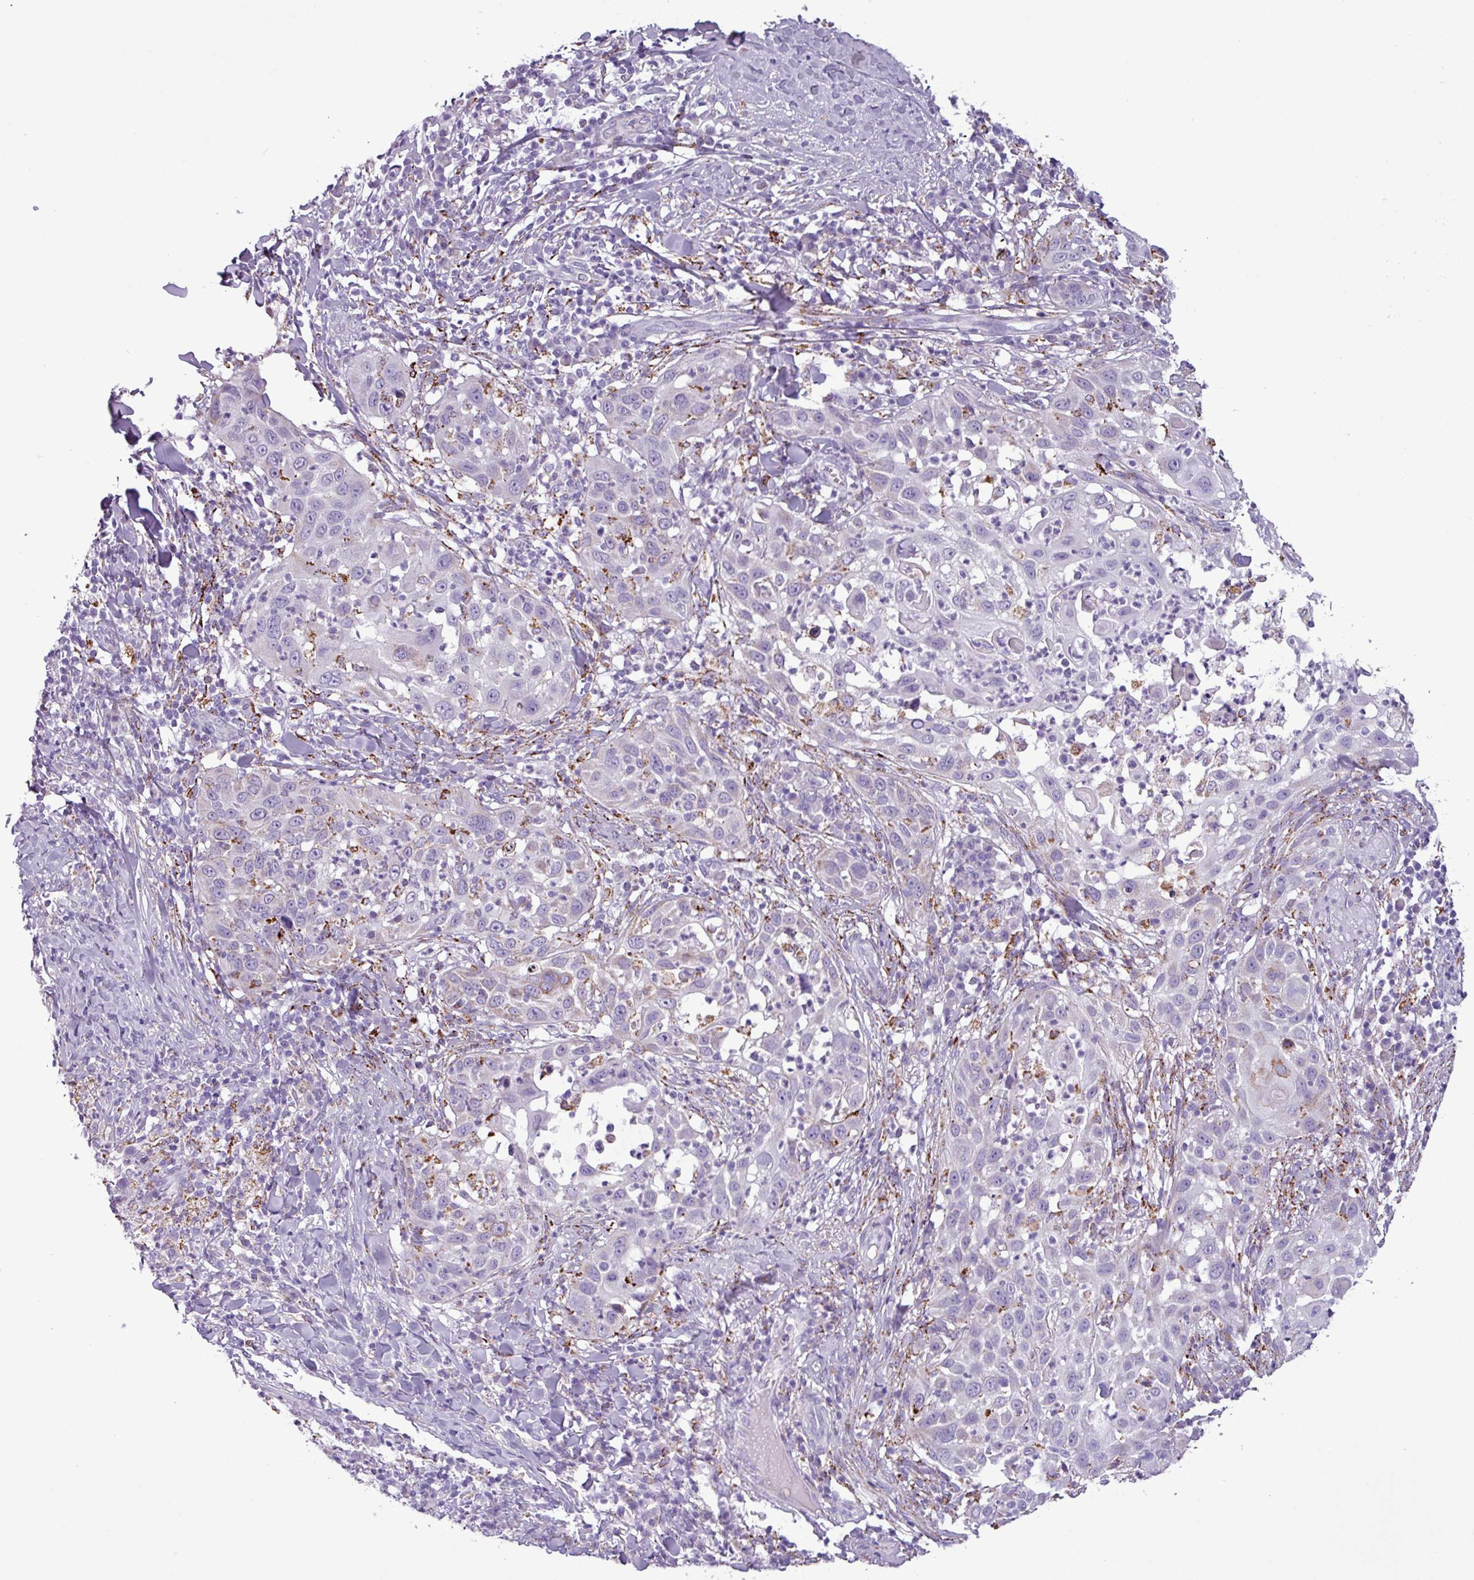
{"staining": {"intensity": "weak", "quantity": "<25%", "location": "cytoplasmic/membranous"}, "tissue": "skin cancer", "cell_type": "Tumor cells", "image_type": "cancer", "snomed": [{"axis": "morphology", "description": "Squamous cell carcinoma, NOS"}, {"axis": "topography", "description": "Skin"}], "caption": "DAB (3,3'-diaminobenzidine) immunohistochemical staining of squamous cell carcinoma (skin) exhibits no significant expression in tumor cells.", "gene": "ZNF667", "patient": {"sex": "female", "age": 44}}